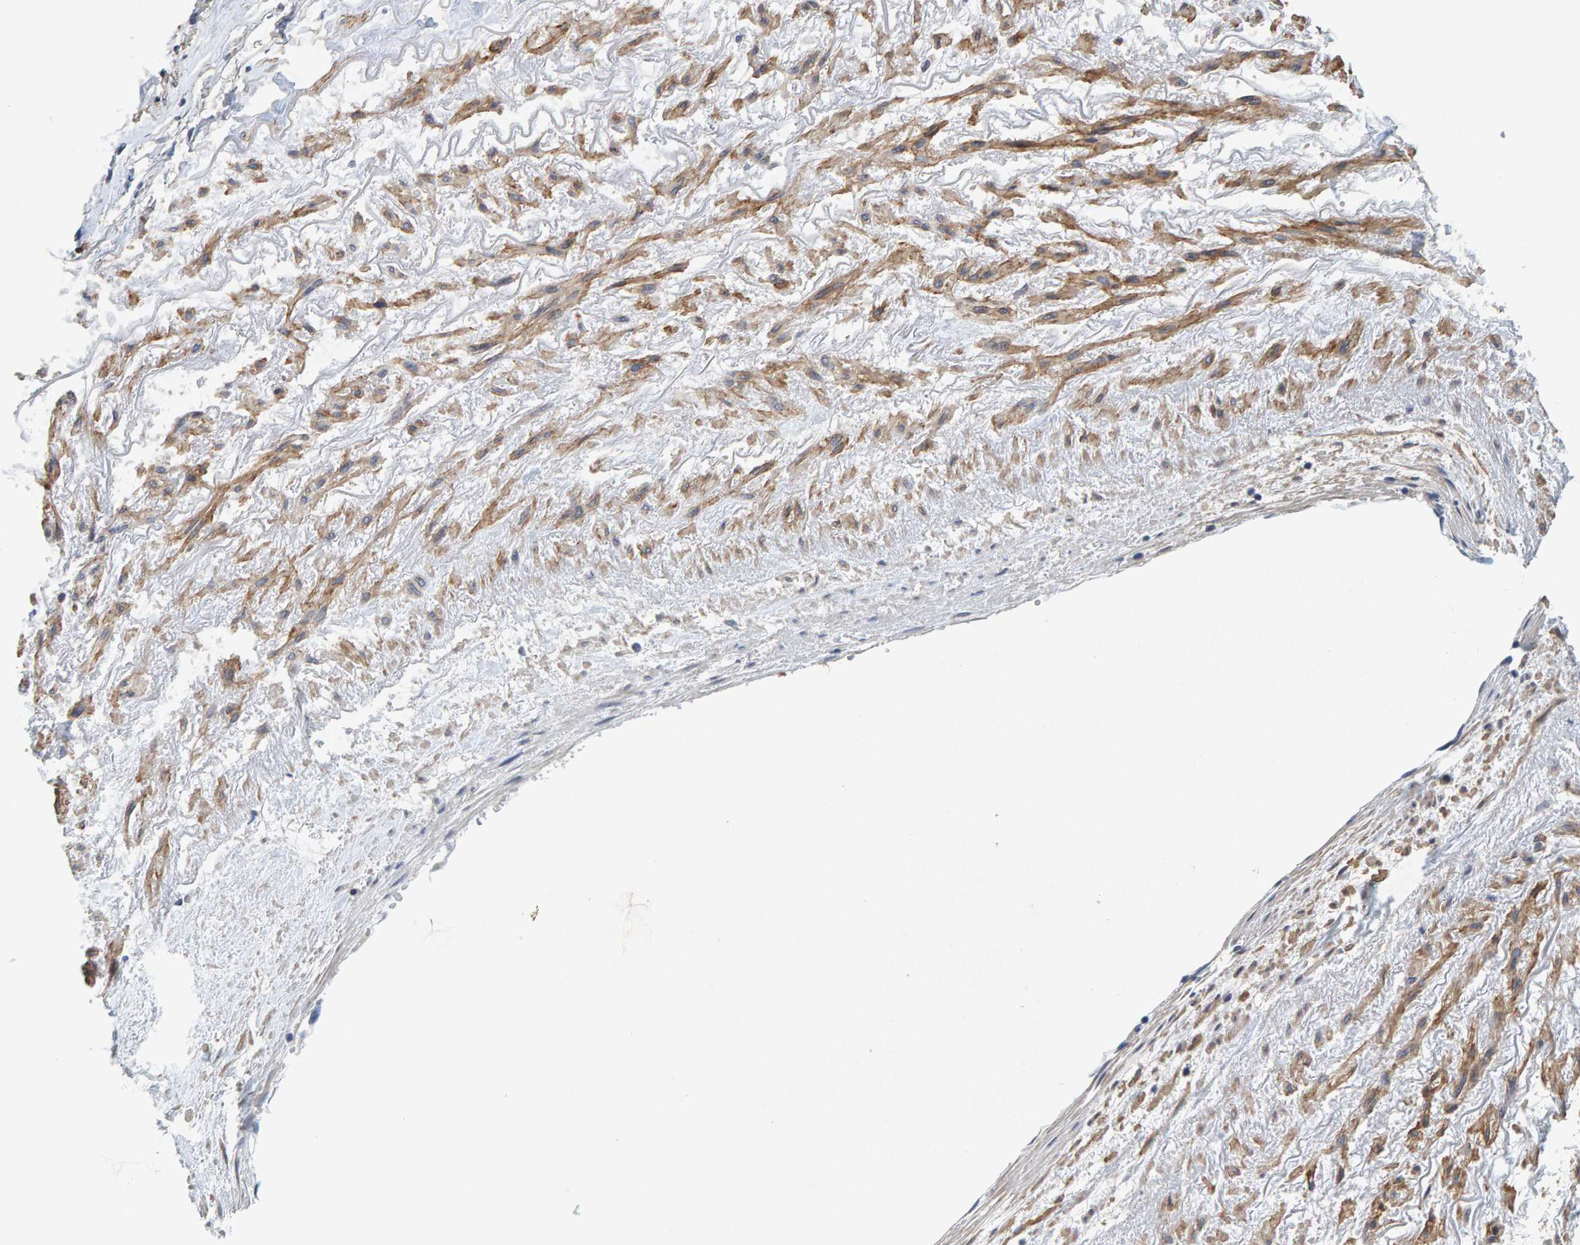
{"staining": {"intensity": "weak", "quantity": "25%-75%", "location": "cytoplasmic/membranous"}, "tissue": "adipose tissue", "cell_type": "Adipocytes", "image_type": "normal", "snomed": [{"axis": "morphology", "description": "Normal tissue, NOS"}, {"axis": "topography", "description": "Cartilage tissue"}, {"axis": "topography", "description": "Lung"}], "caption": "Adipose tissue was stained to show a protein in brown. There is low levels of weak cytoplasmic/membranous expression in approximately 25%-75% of adipocytes. The protein of interest is shown in brown color, while the nuclei are stained blue.", "gene": "ZNF77", "patient": {"sex": "female", "age": 77}}